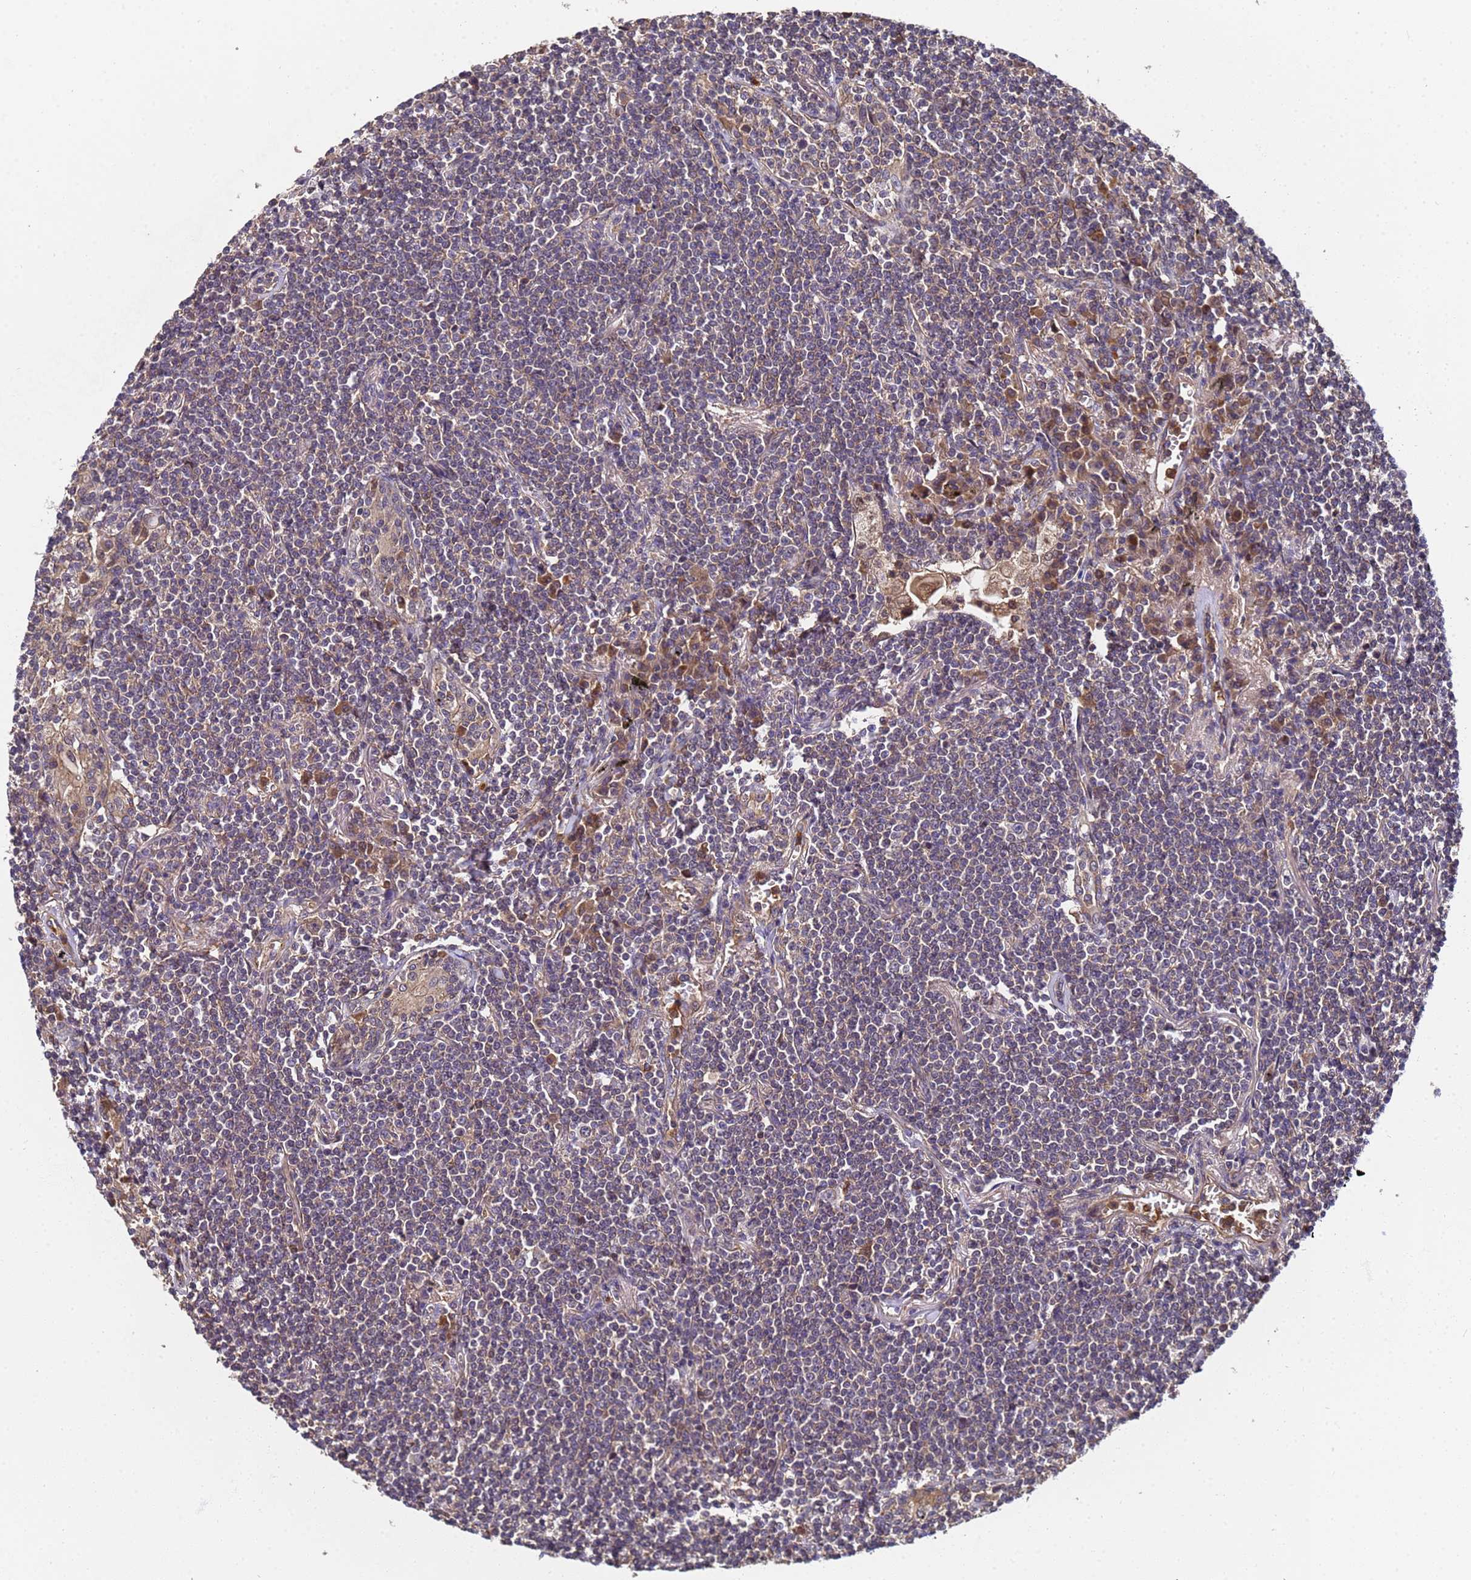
{"staining": {"intensity": "negative", "quantity": "none", "location": "none"}, "tissue": "lymphoma", "cell_type": "Tumor cells", "image_type": "cancer", "snomed": [{"axis": "morphology", "description": "Malignant lymphoma, non-Hodgkin's type, Low grade"}, {"axis": "topography", "description": "Lung"}], "caption": "An image of low-grade malignant lymphoma, non-Hodgkin's type stained for a protein displays no brown staining in tumor cells. The staining is performed using DAB brown chromogen with nuclei counter-stained in using hematoxylin.", "gene": "GSTCD", "patient": {"sex": "female", "age": 71}}